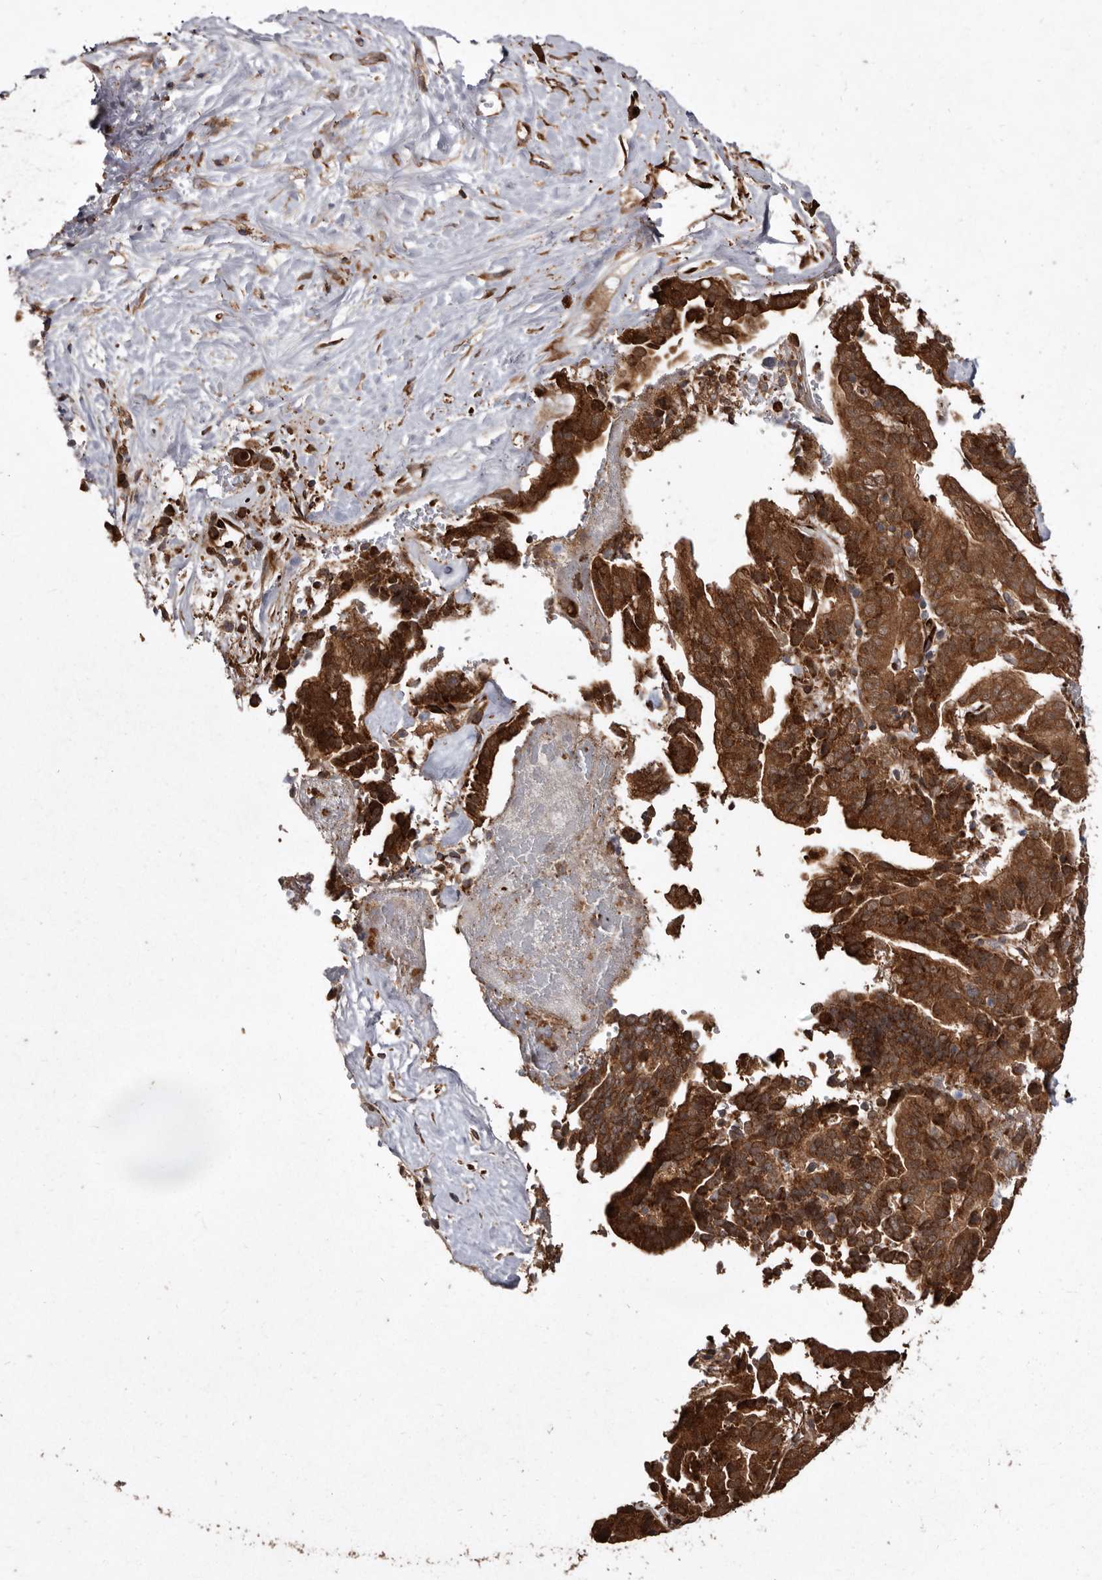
{"staining": {"intensity": "strong", "quantity": ">75%", "location": "cytoplasmic/membranous"}, "tissue": "liver cancer", "cell_type": "Tumor cells", "image_type": "cancer", "snomed": [{"axis": "morphology", "description": "Cholangiocarcinoma"}, {"axis": "topography", "description": "Liver"}], "caption": "The micrograph shows a brown stain indicating the presence of a protein in the cytoplasmic/membranous of tumor cells in liver cancer (cholangiocarcinoma).", "gene": "FLAD1", "patient": {"sex": "female", "age": 75}}